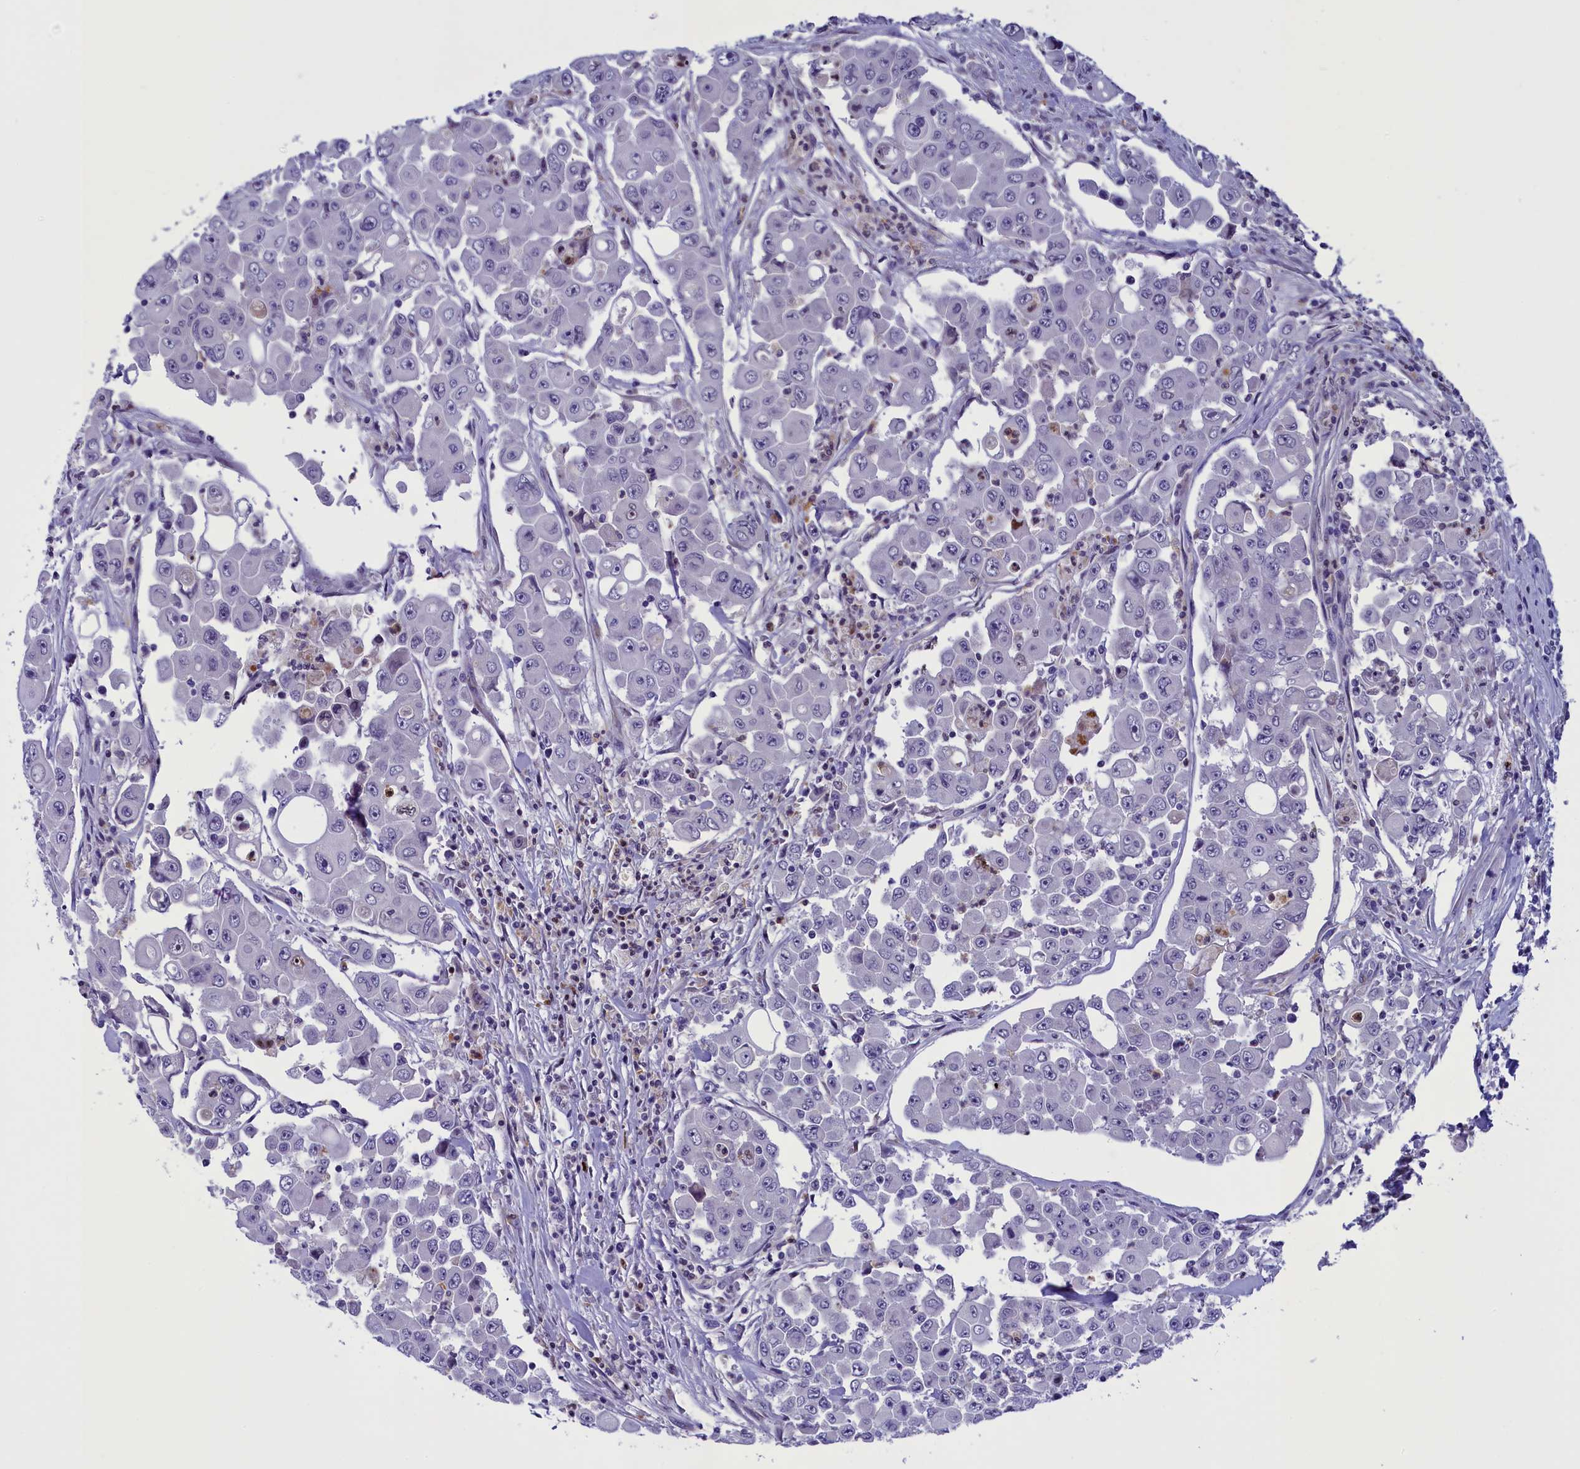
{"staining": {"intensity": "negative", "quantity": "none", "location": "none"}, "tissue": "colorectal cancer", "cell_type": "Tumor cells", "image_type": "cancer", "snomed": [{"axis": "morphology", "description": "Adenocarcinoma, NOS"}, {"axis": "topography", "description": "Colon"}], "caption": "DAB (3,3'-diaminobenzidine) immunohistochemical staining of colorectal adenocarcinoma displays no significant expression in tumor cells. The staining is performed using DAB (3,3'-diaminobenzidine) brown chromogen with nuclei counter-stained in using hematoxylin.", "gene": "LOXL1", "patient": {"sex": "male", "age": 51}}